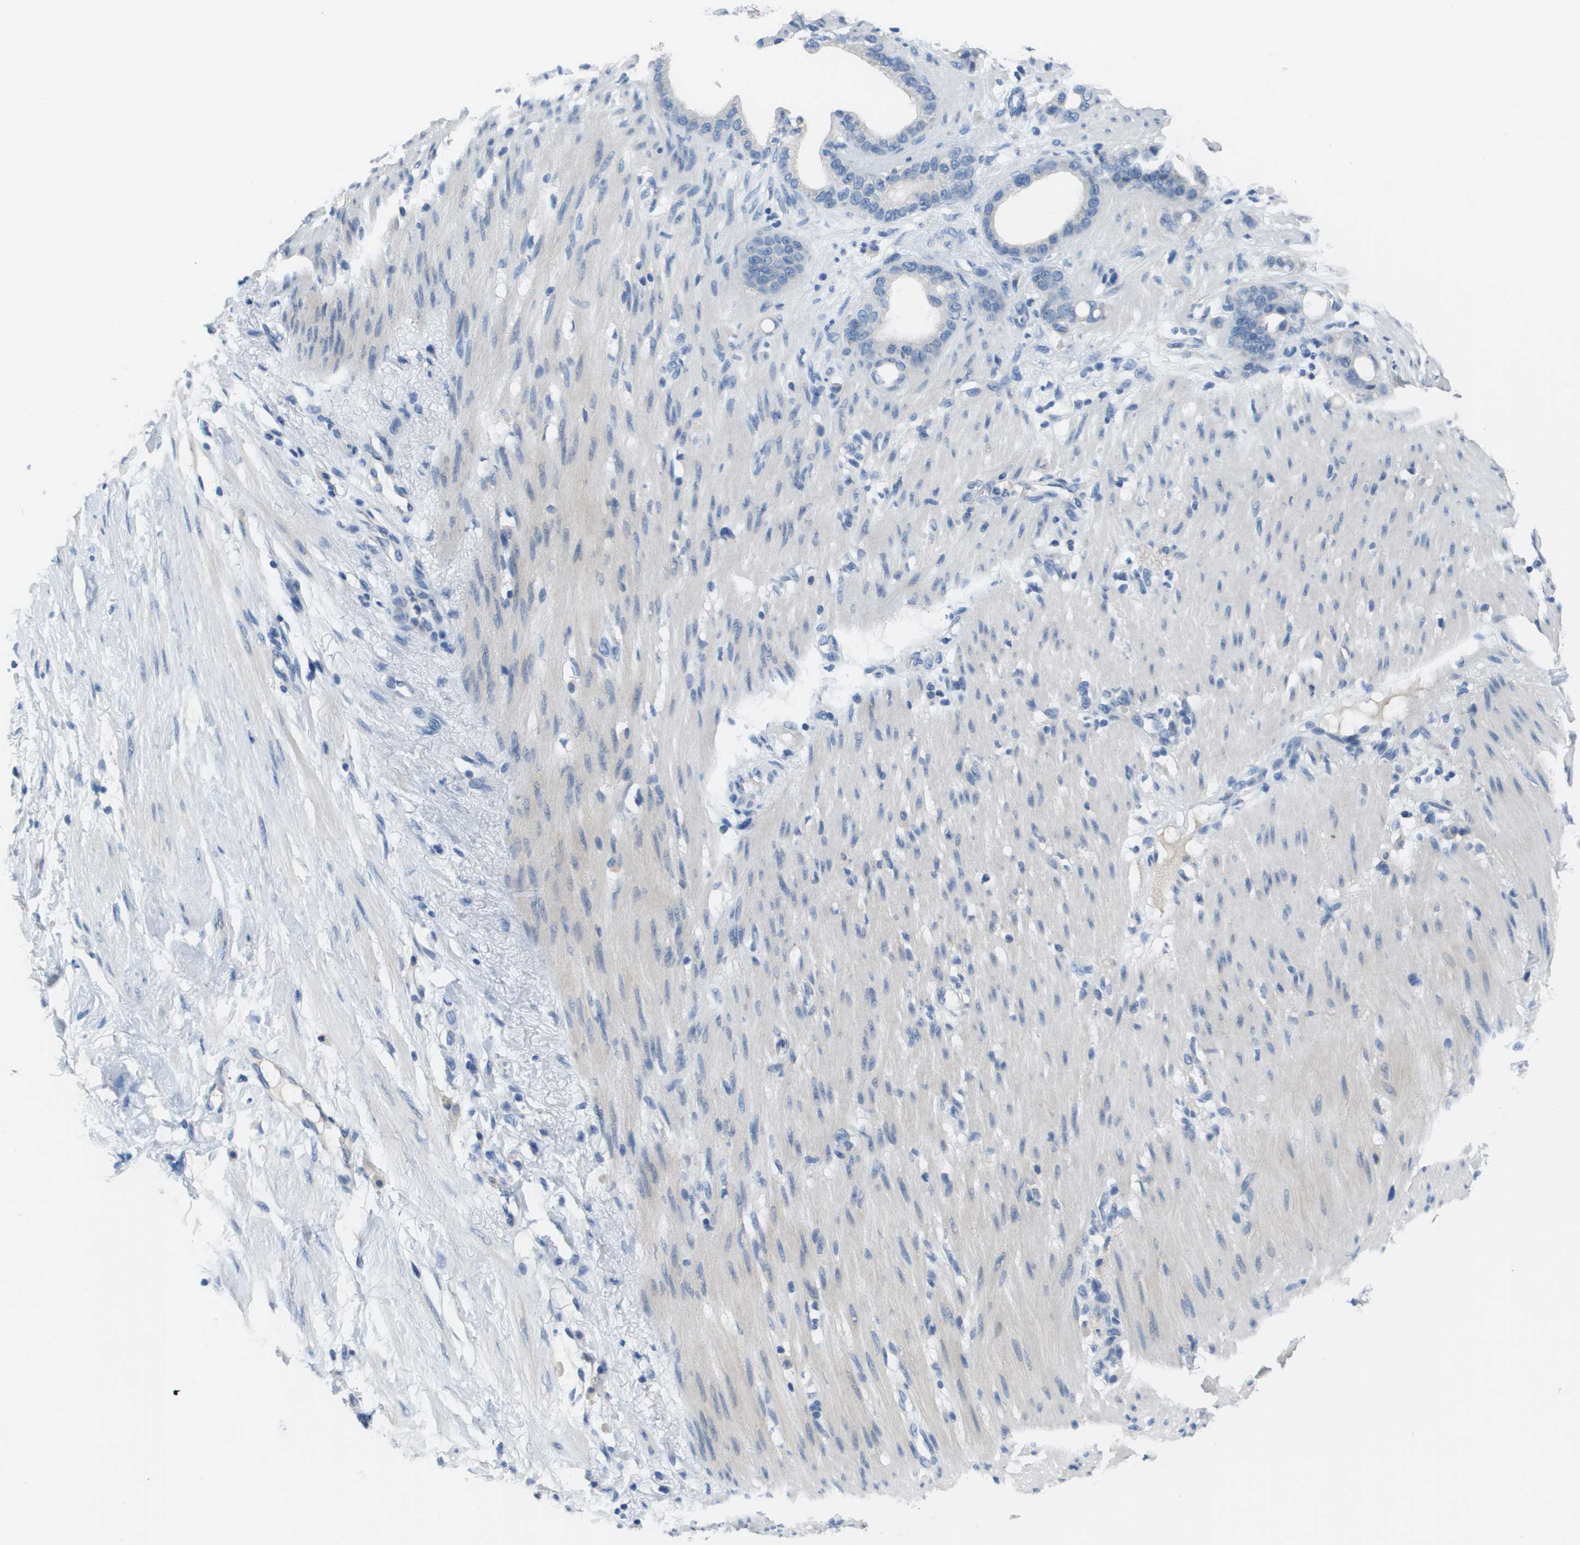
{"staining": {"intensity": "negative", "quantity": "none", "location": "none"}, "tissue": "stomach cancer", "cell_type": "Tumor cells", "image_type": "cancer", "snomed": [{"axis": "morphology", "description": "Adenocarcinoma, NOS"}, {"axis": "topography", "description": "Stomach"}], "caption": "The micrograph exhibits no significant expression in tumor cells of stomach cancer (adenocarcinoma).", "gene": "NCS1", "patient": {"sex": "female", "age": 75}}